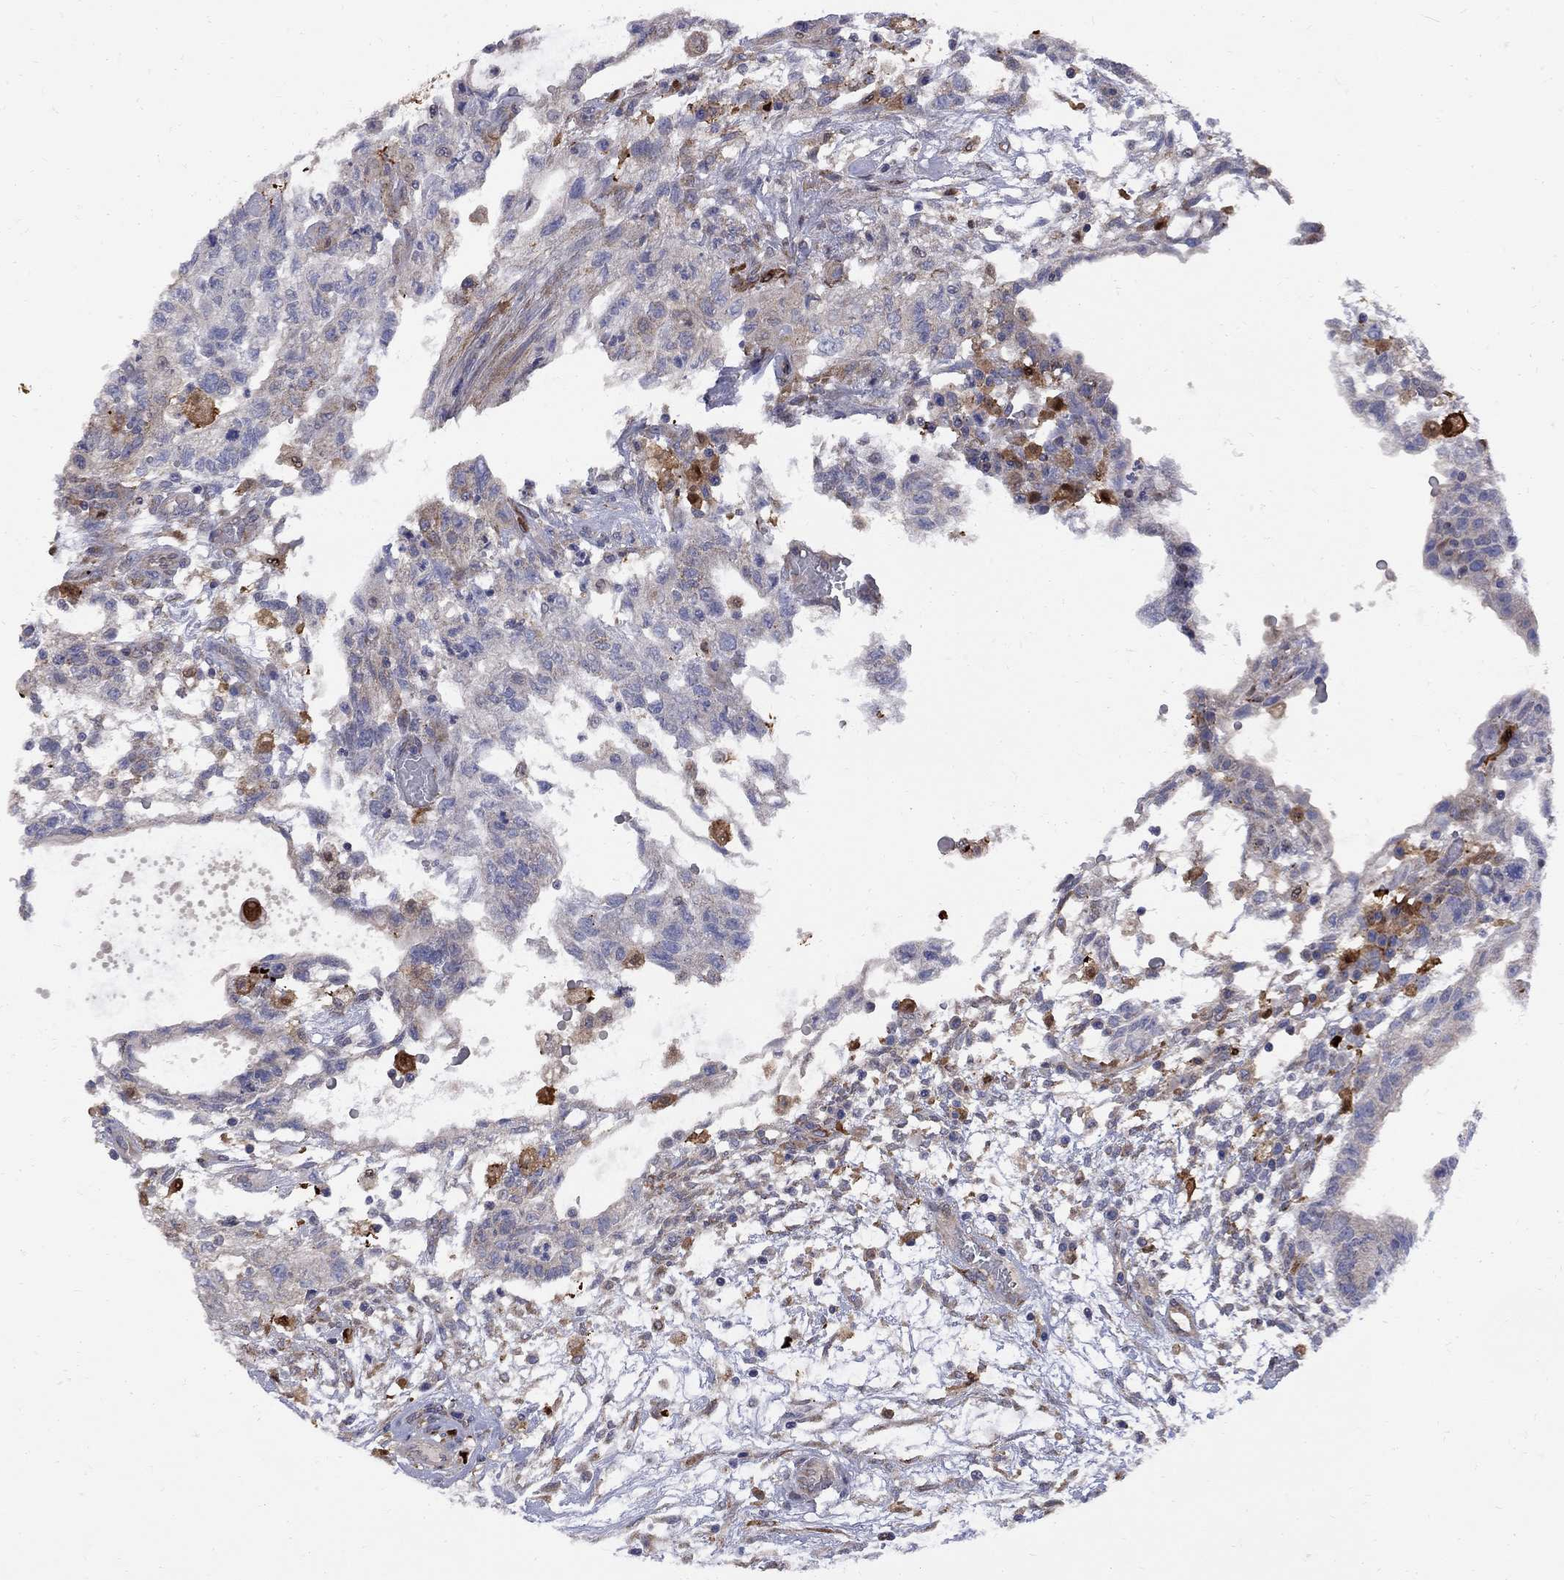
{"staining": {"intensity": "weak", "quantity": "<25%", "location": "cytoplasmic/membranous"}, "tissue": "testis cancer", "cell_type": "Tumor cells", "image_type": "cancer", "snomed": [{"axis": "morphology", "description": "Carcinoma, Embryonal, NOS"}, {"axis": "topography", "description": "Testis"}], "caption": "This is a histopathology image of immunohistochemistry (IHC) staining of testis cancer, which shows no staining in tumor cells. The staining is performed using DAB (3,3'-diaminobenzidine) brown chromogen with nuclei counter-stained in using hematoxylin.", "gene": "MTHFR", "patient": {"sex": "male", "age": 32}}